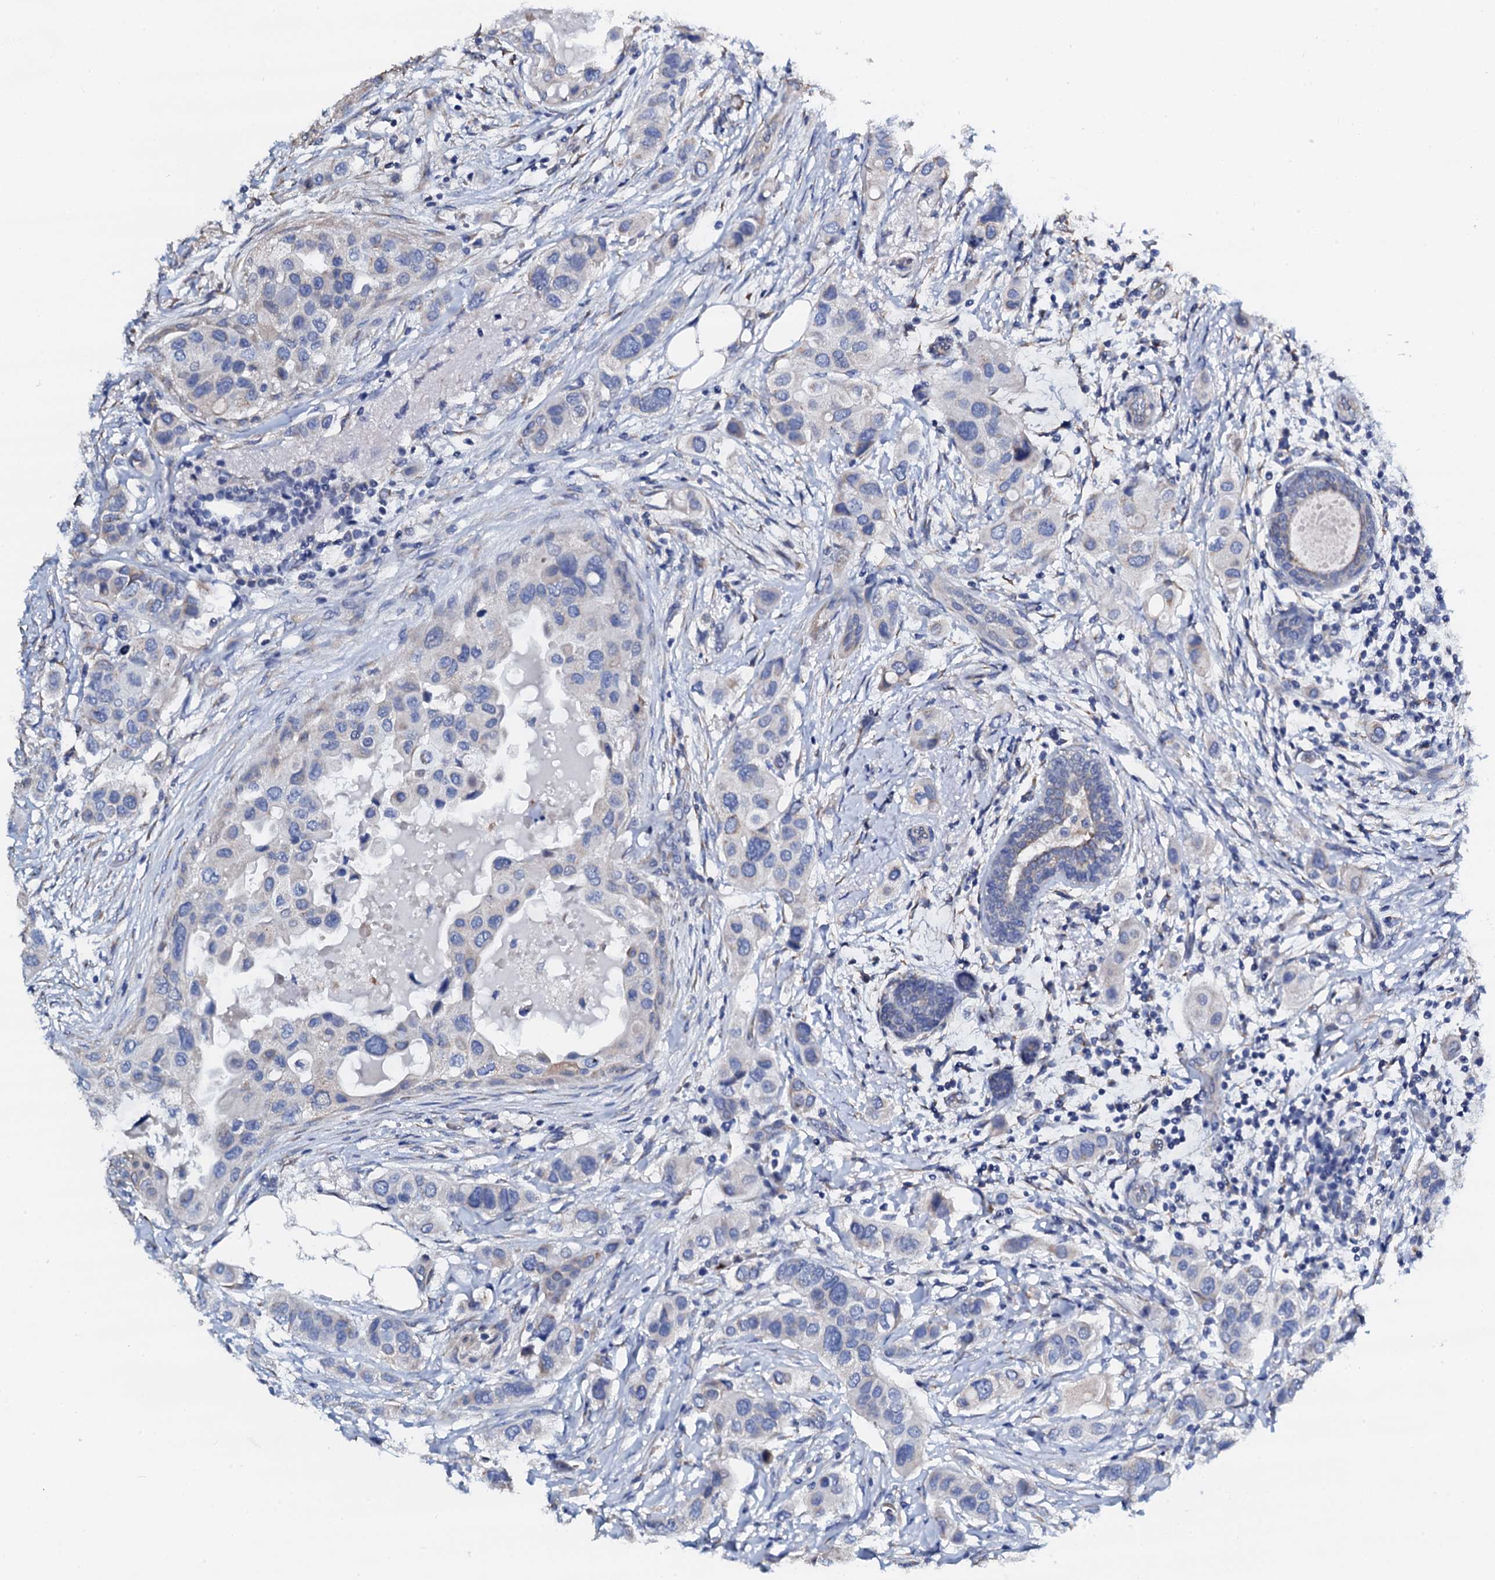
{"staining": {"intensity": "weak", "quantity": "<25%", "location": "cytoplasmic/membranous"}, "tissue": "breast cancer", "cell_type": "Tumor cells", "image_type": "cancer", "snomed": [{"axis": "morphology", "description": "Lobular carcinoma"}, {"axis": "topography", "description": "Breast"}], "caption": "High magnification brightfield microscopy of lobular carcinoma (breast) stained with DAB (3,3'-diaminobenzidine) (brown) and counterstained with hematoxylin (blue): tumor cells show no significant positivity.", "gene": "AKAP3", "patient": {"sex": "female", "age": 51}}